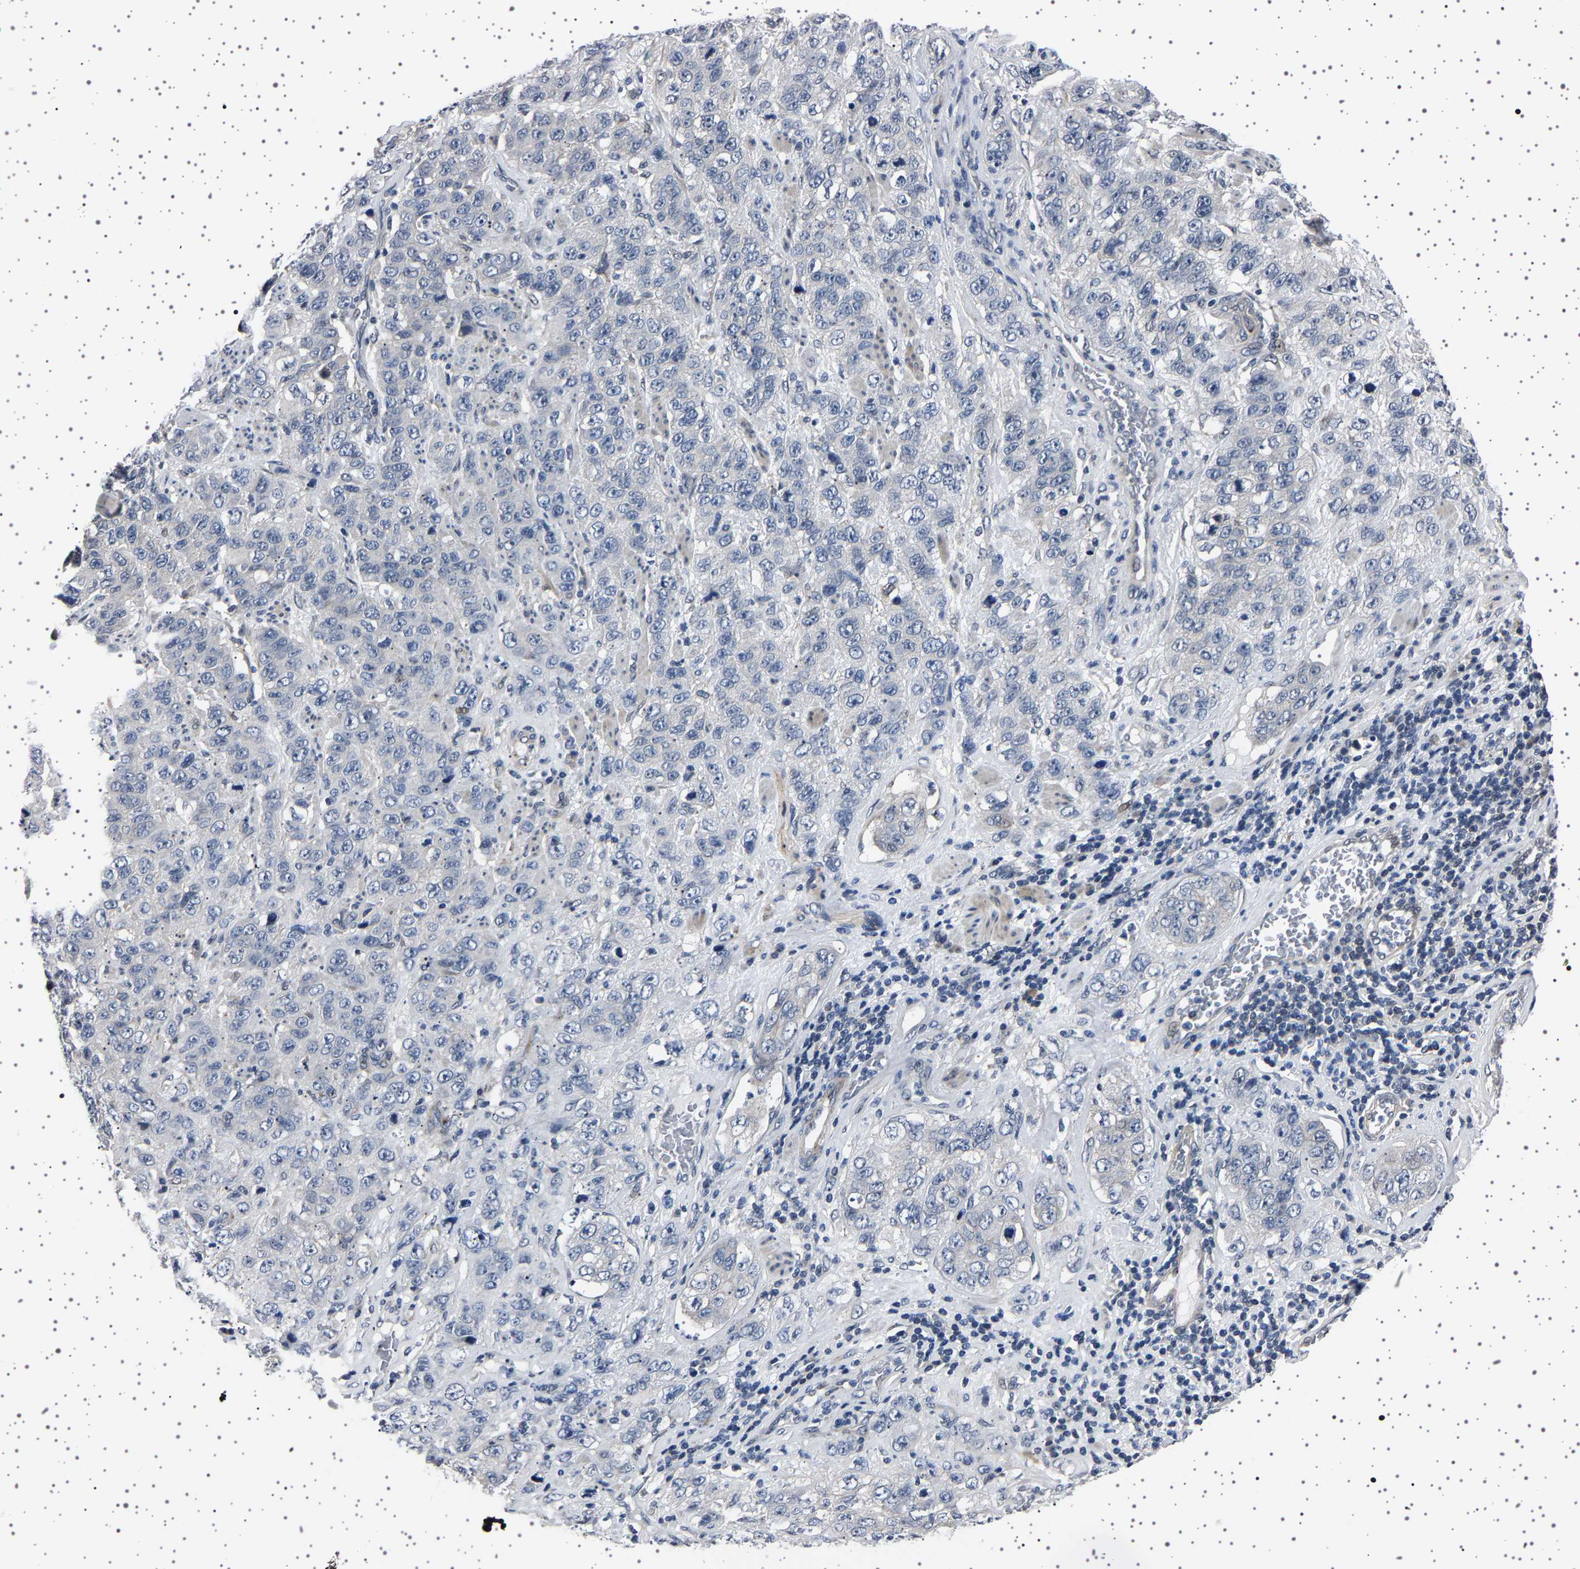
{"staining": {"intensity": "negative", "quantity": "none", "location": "none"}, "tissue": "stomach cancer", "cell_type": "Tumor cells", "image_type": "cancer", "snomed": [{"axis": "morphology", "description": "Adenocarcinoma, NOS"}, {"axis": "topography", "description": "Stomach"}], "caption": "Adenocarcinoma (stomach) was stained to show a protein in brown. There is no significant staining in tumor cells.", "gene": "PAK5", "patient": {"sex": "male", "age": 48}}